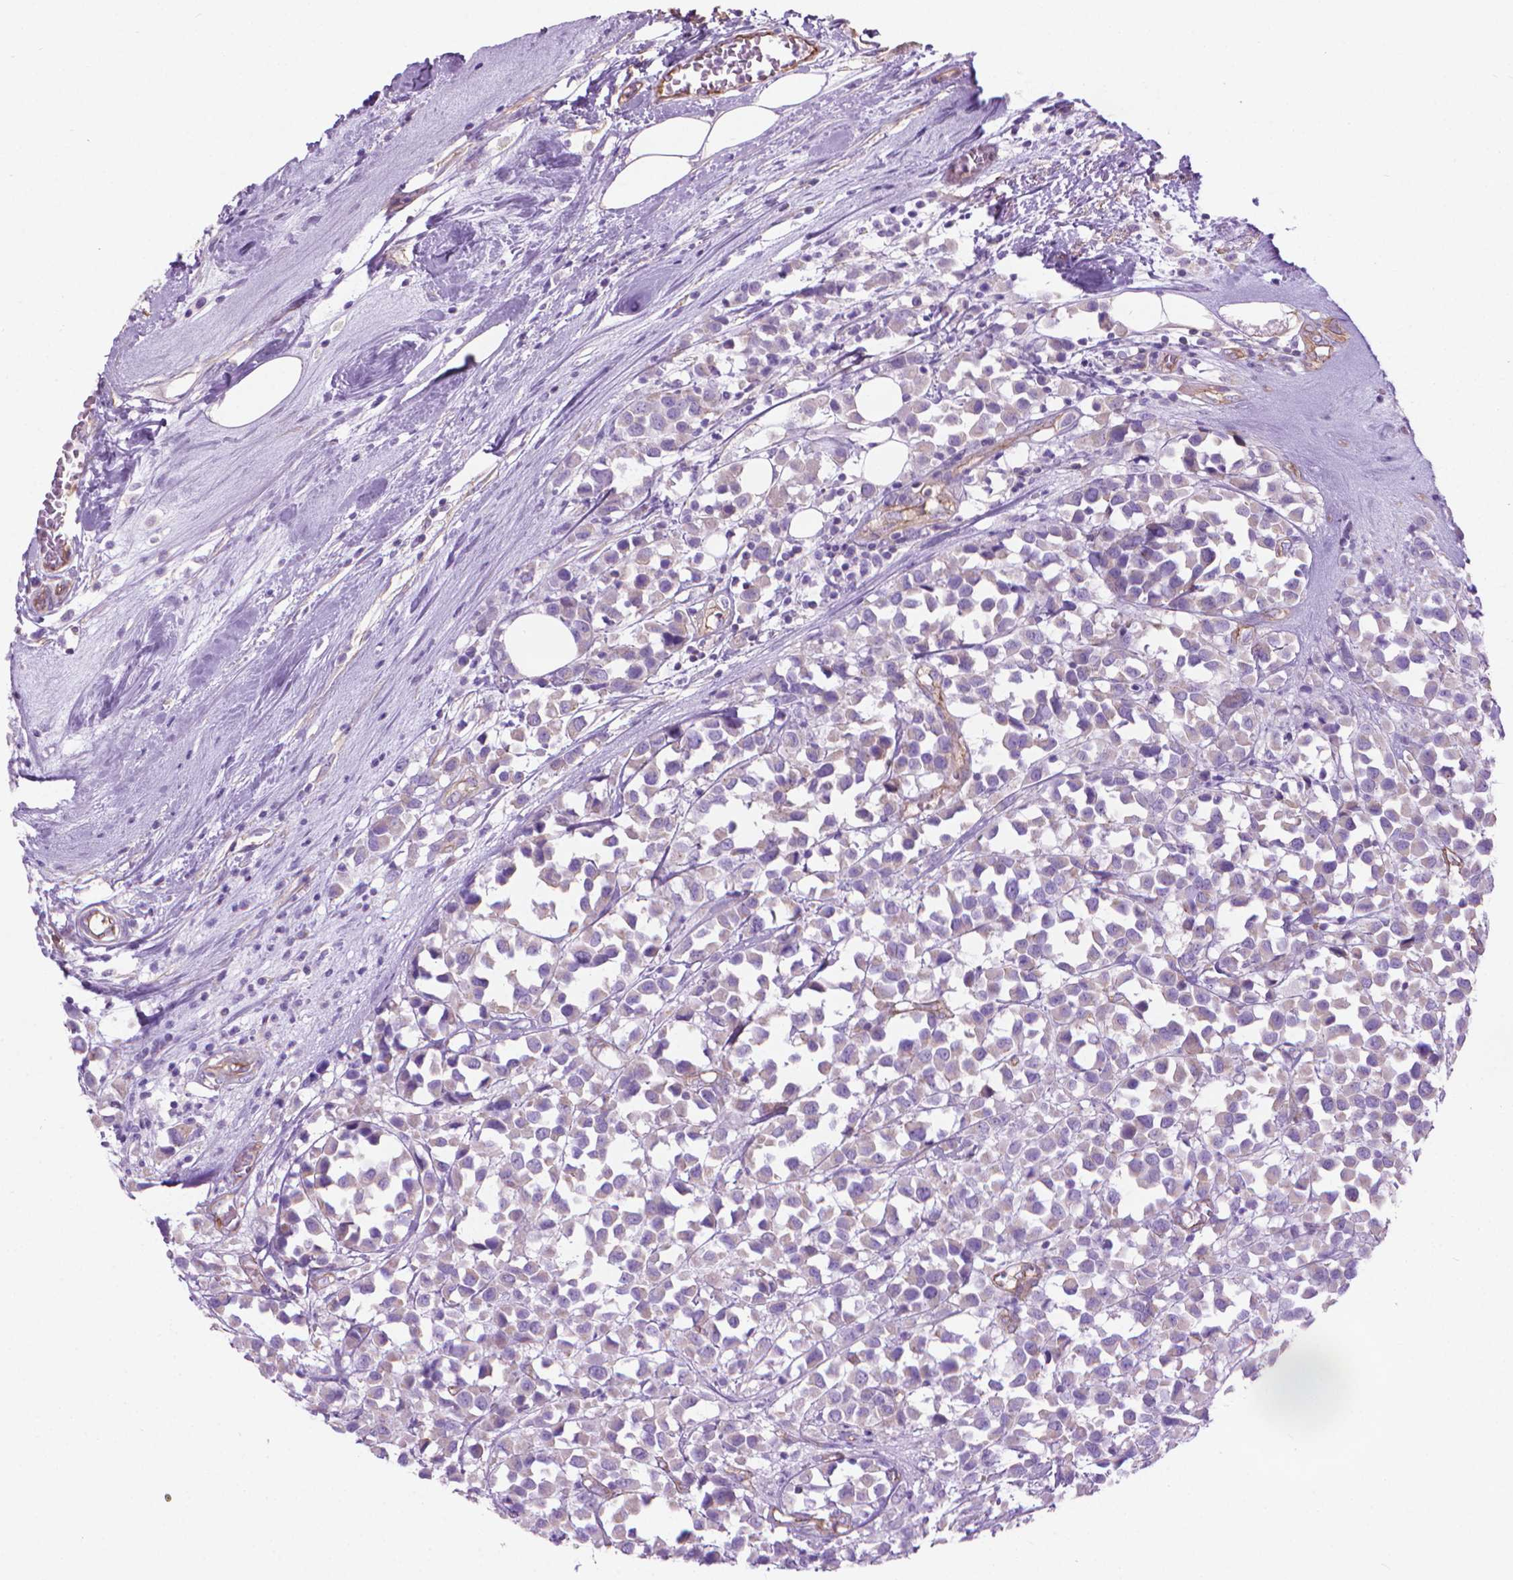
{"staining": {"intensity": "negative", "quantity": "none", "location": "none"}, "tissue": "breast cancer", "cell_type": "Tumor cells", "image_type": "cancer", "snomed": [{"axis": "morphology", "description": "Duct carcinoma"}, {"axis": "topography", "description": "Breast"}], "caption": "Tumor cells are negative for brown protein staining in breast cancer (intraductal carcinoma). (DAB (3,3'-diaminobenzidine) IHC with hematoxylin counter stain).", "gene": "TENT5A", "patient": {"sex": "female", "age": 61}}